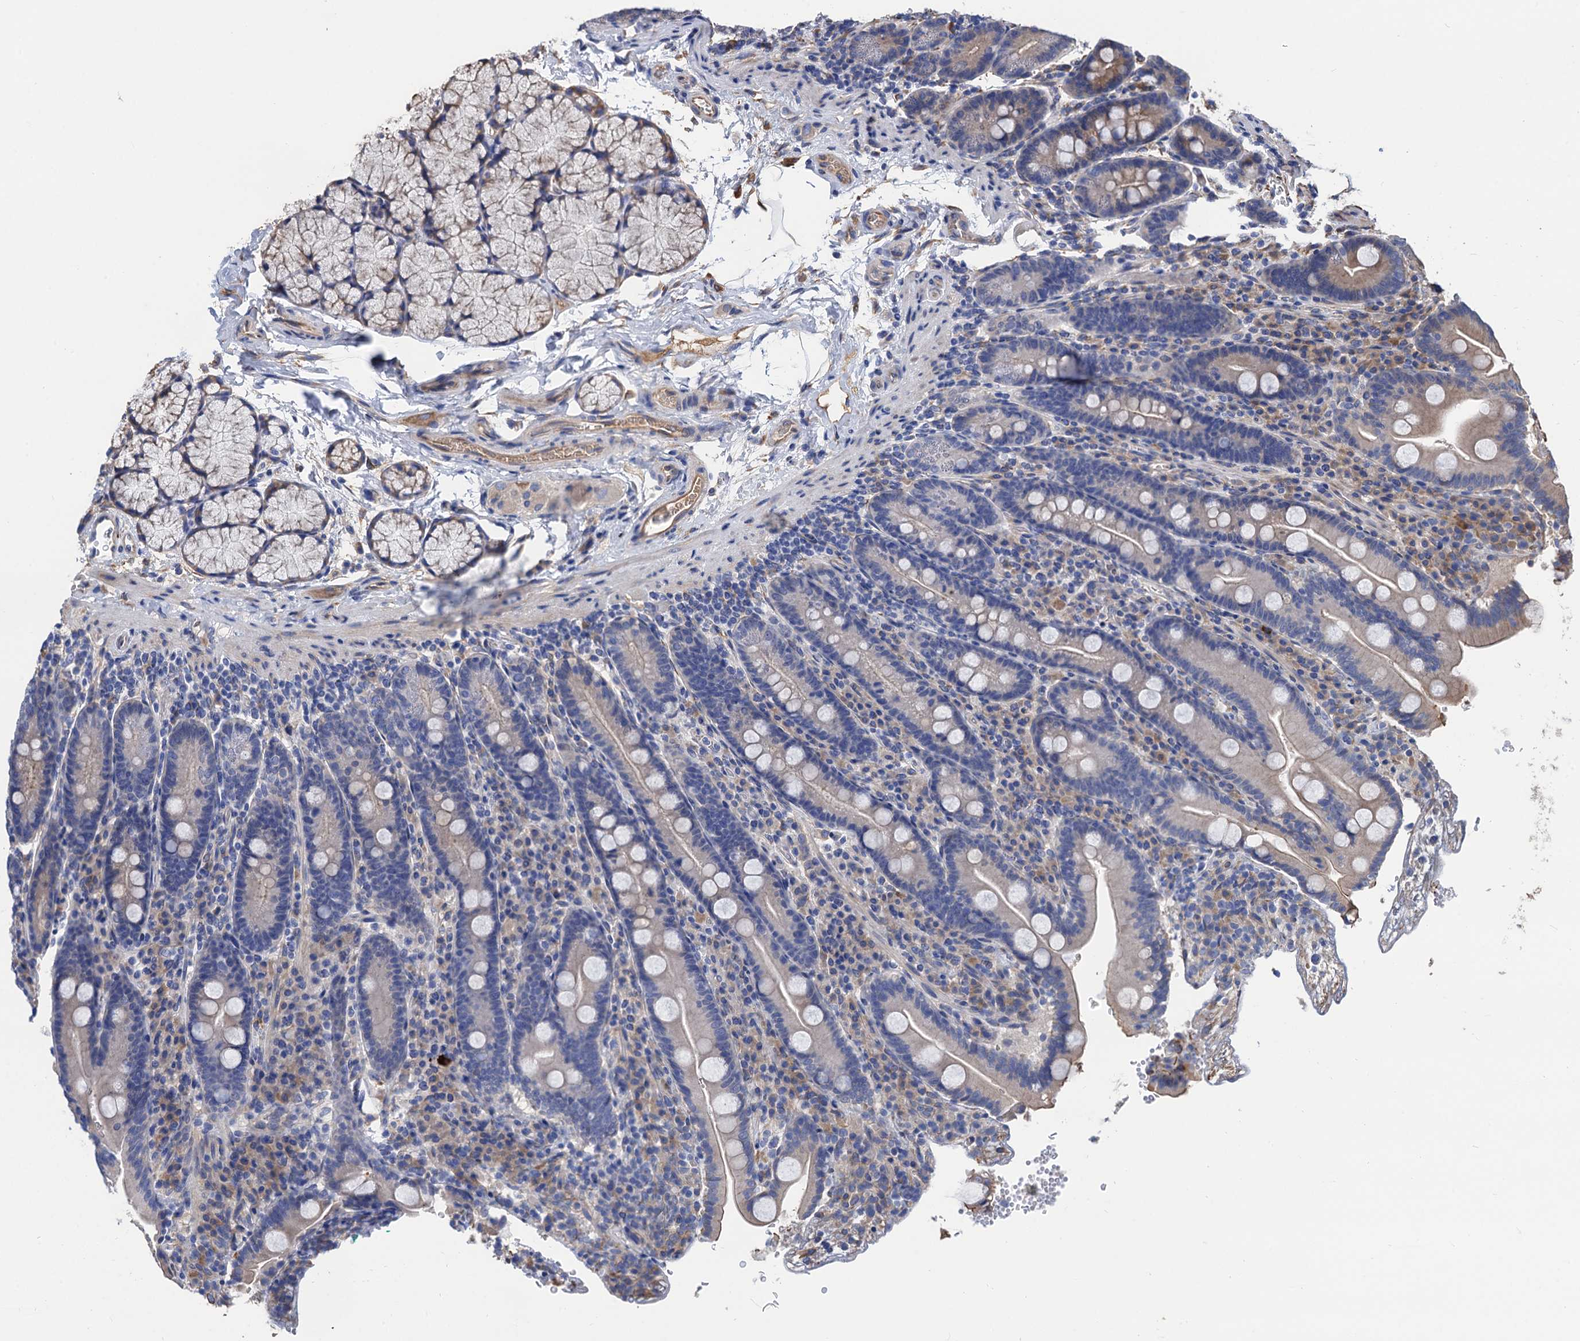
{"staining": {"intensity": "weak", "quantity": "25%-75%", "location": "cytoplasmic/membranous"}, "tissue": "duodenum", "cell_type": "Glandular cells", "image_type": "normal", "snomed": [{"axis": "morphology", "description": "Normal tissue, NOS"}, {"axis": "topography", "description": "Duodenum"}], "caption": "There is low levels of weak cytoplasmic/membranous staining in glandular cells of unremarkable duodenum, as demonstrated by immunohistochemical staining (brown color).", "gene": "CNNM1", "patient": {"sex": "male", "age": 35}}